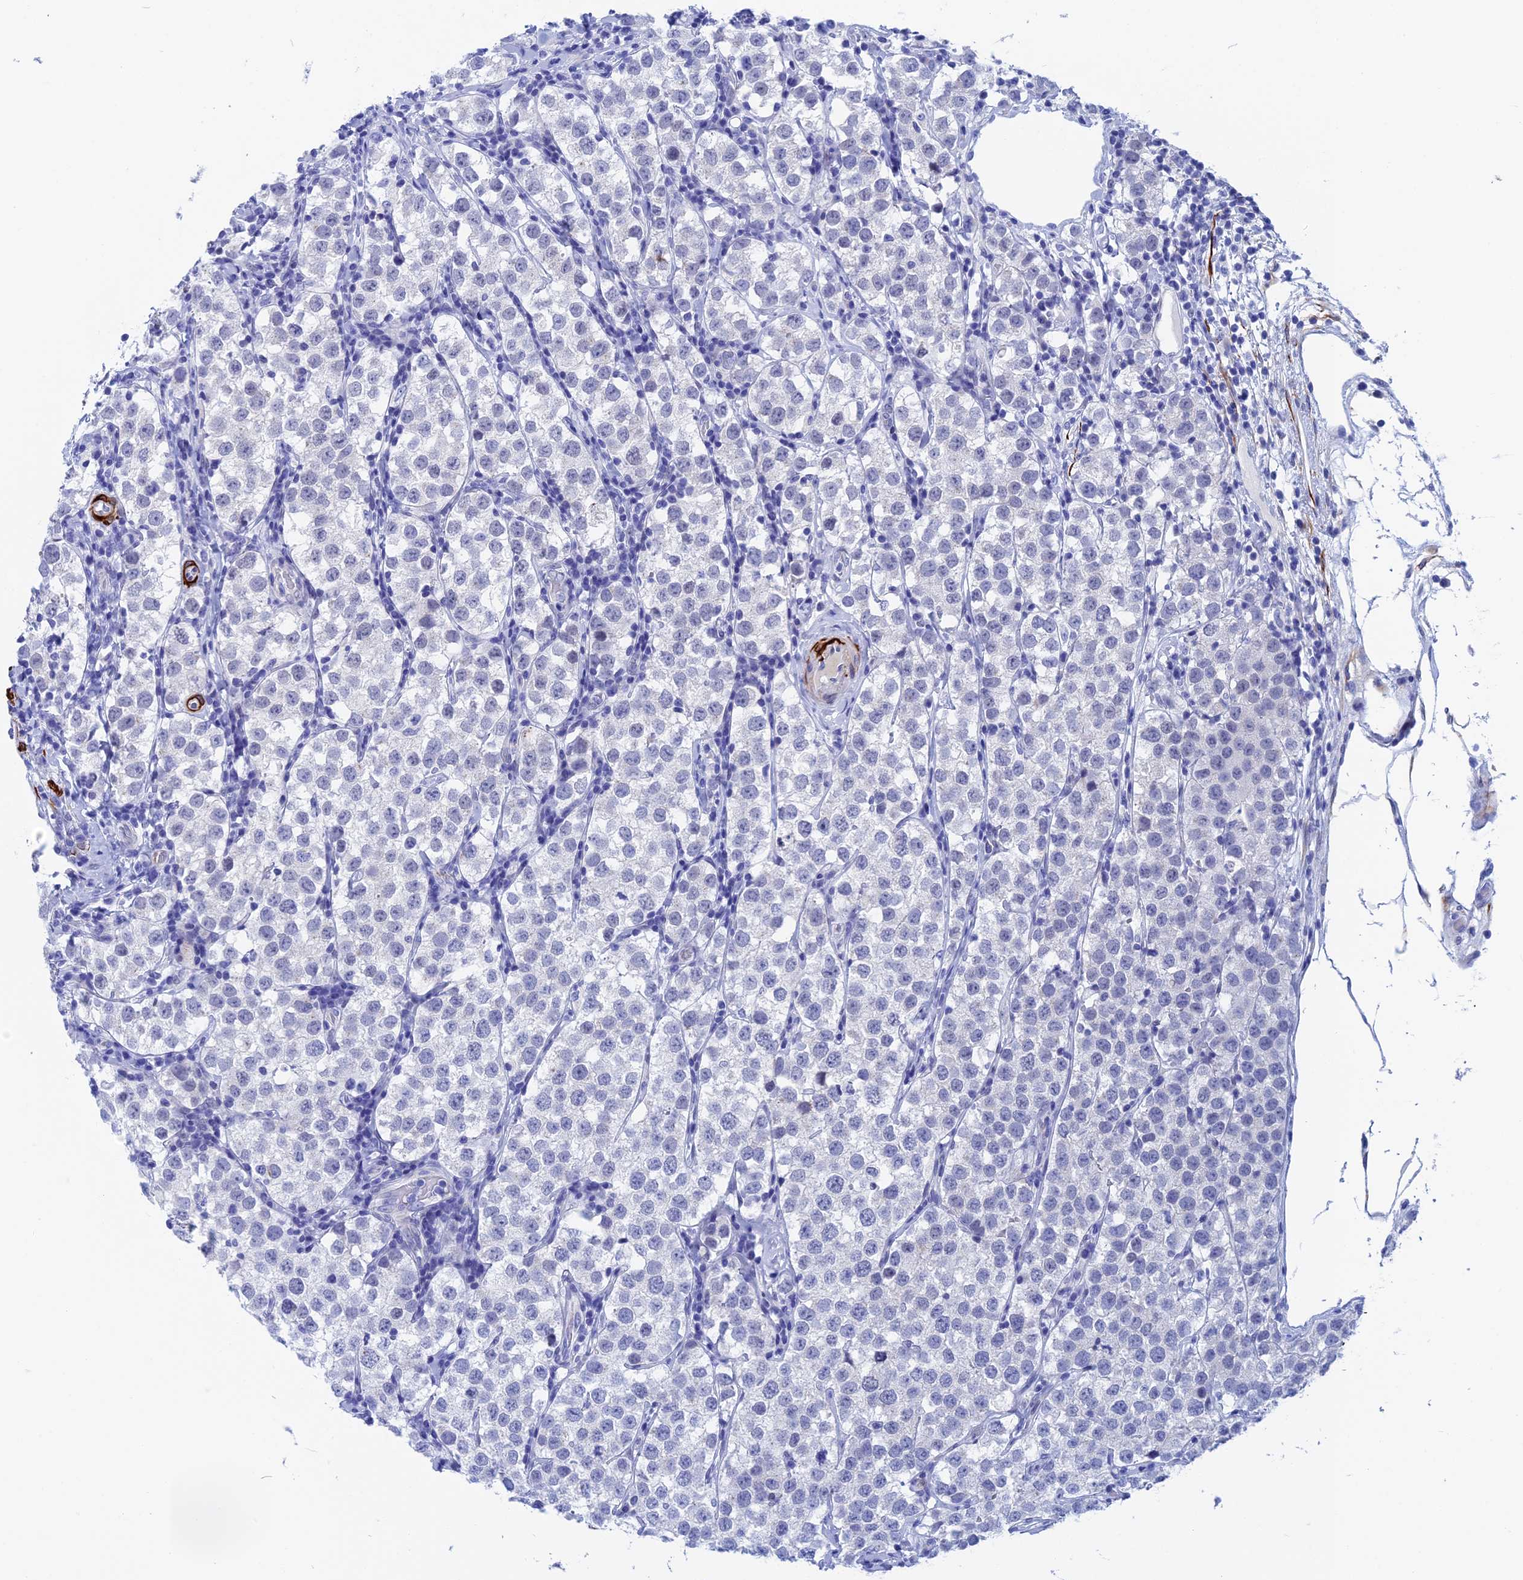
{"staining": {"intensity": "negative", "quantity": "none", "location": "none"}, "tissue": "testis cancer", "cell_type": "Tumor cells", "image_type": "cancer", "snomed": [{"axis": "morphology", "description": "Seminoma, NOS"}, {"axis": "topography", "description": "Testis"}], "caption": "A micrograph of human seminoma (testis) is negative for staining in tumor cells.", "gene": "WDR83", "patient": {"sex": "male", "age": 34}}